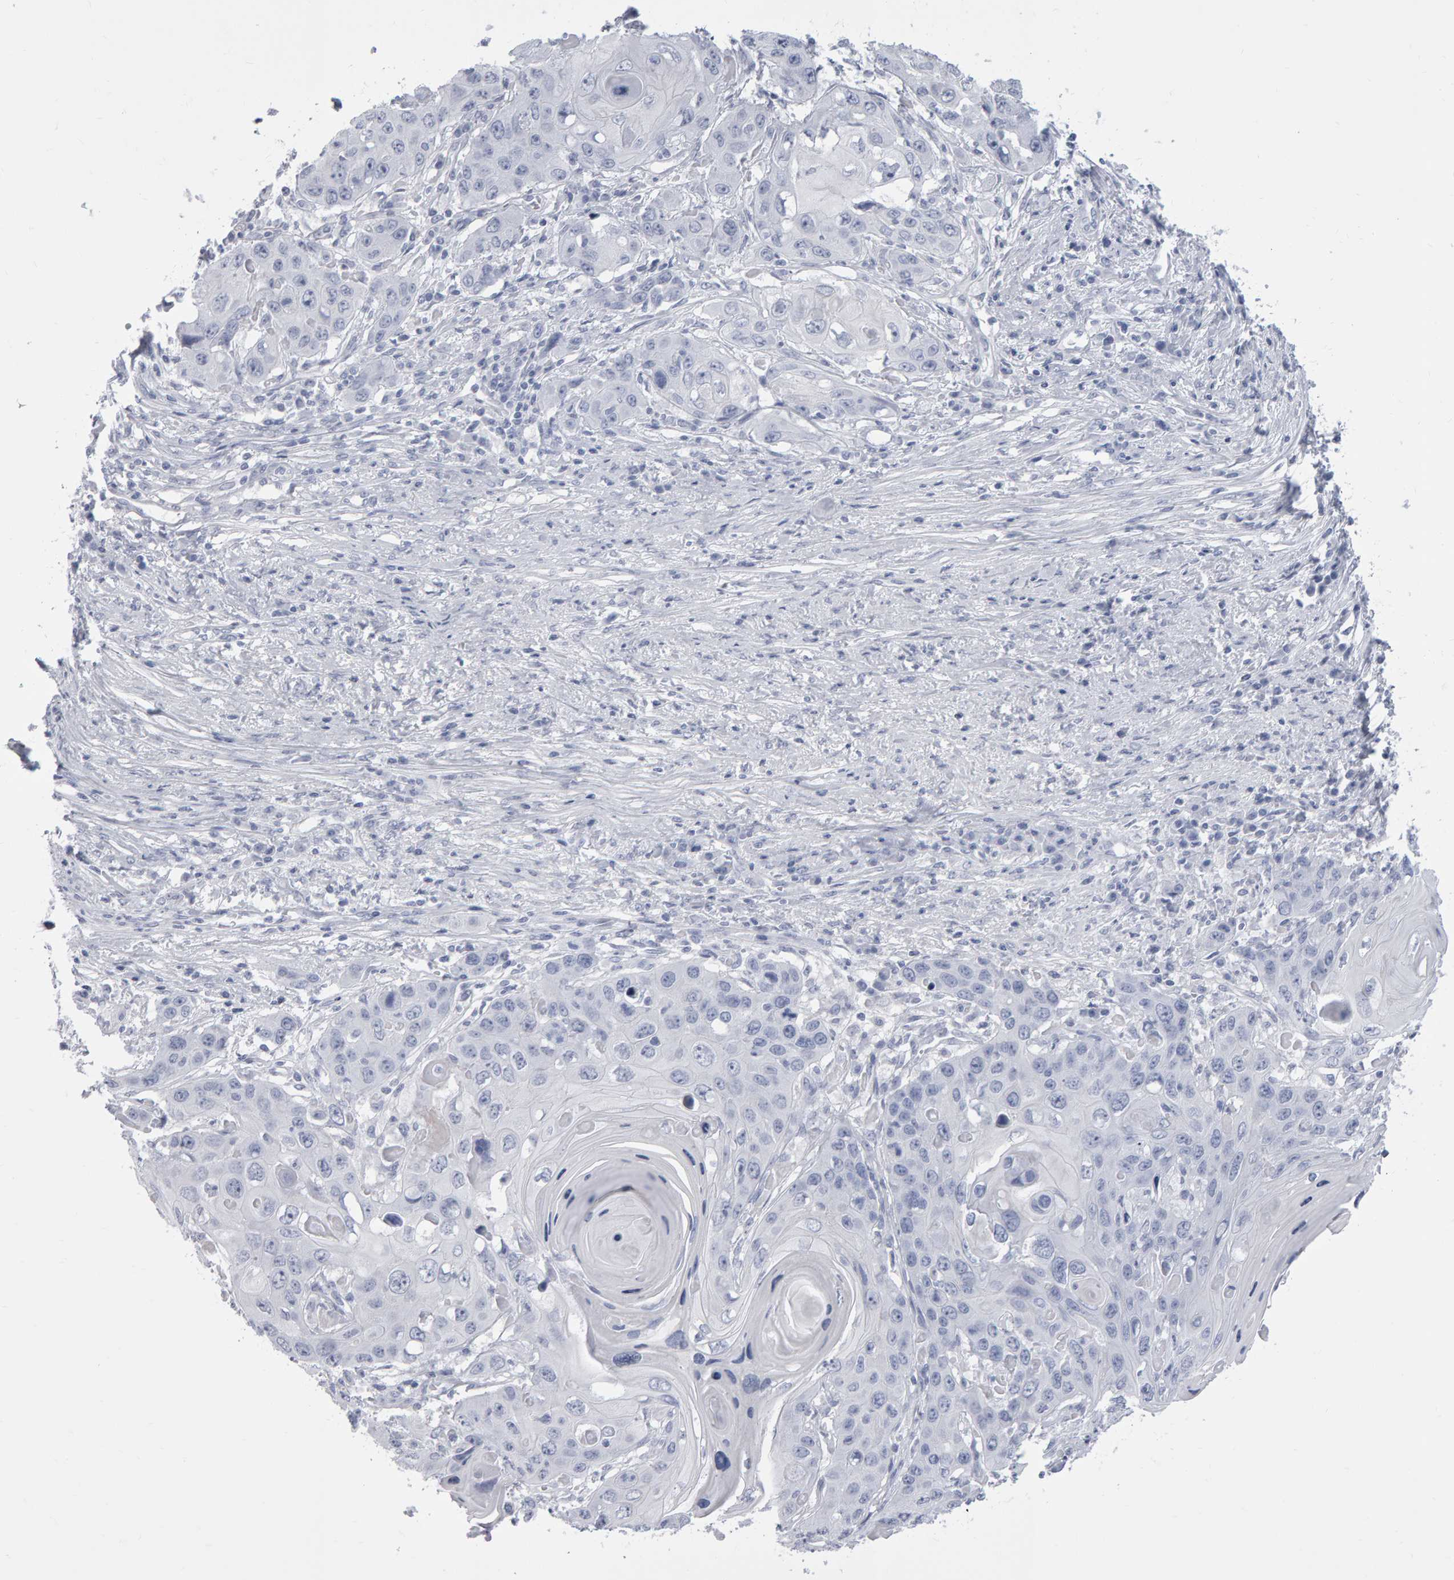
{"staining": {"intensity": "negative", "quantity": "none", "location": "none"}, "tissue": "skin cancer", "cell_type": "Tumor cells", "image_type": "cancer", "snomed": [{"axis": "morphology", "description": "Squamous cell carcinoma, NOS"}, {"axis": "topography", "description": "Skin"}], "caption": "Immunohistochemical staining of squamous cell carcinoma (skin) shows no significant expression in tumor cells.", "gene": "NCDN", "patient": {"sex": "male", "age": 55}}